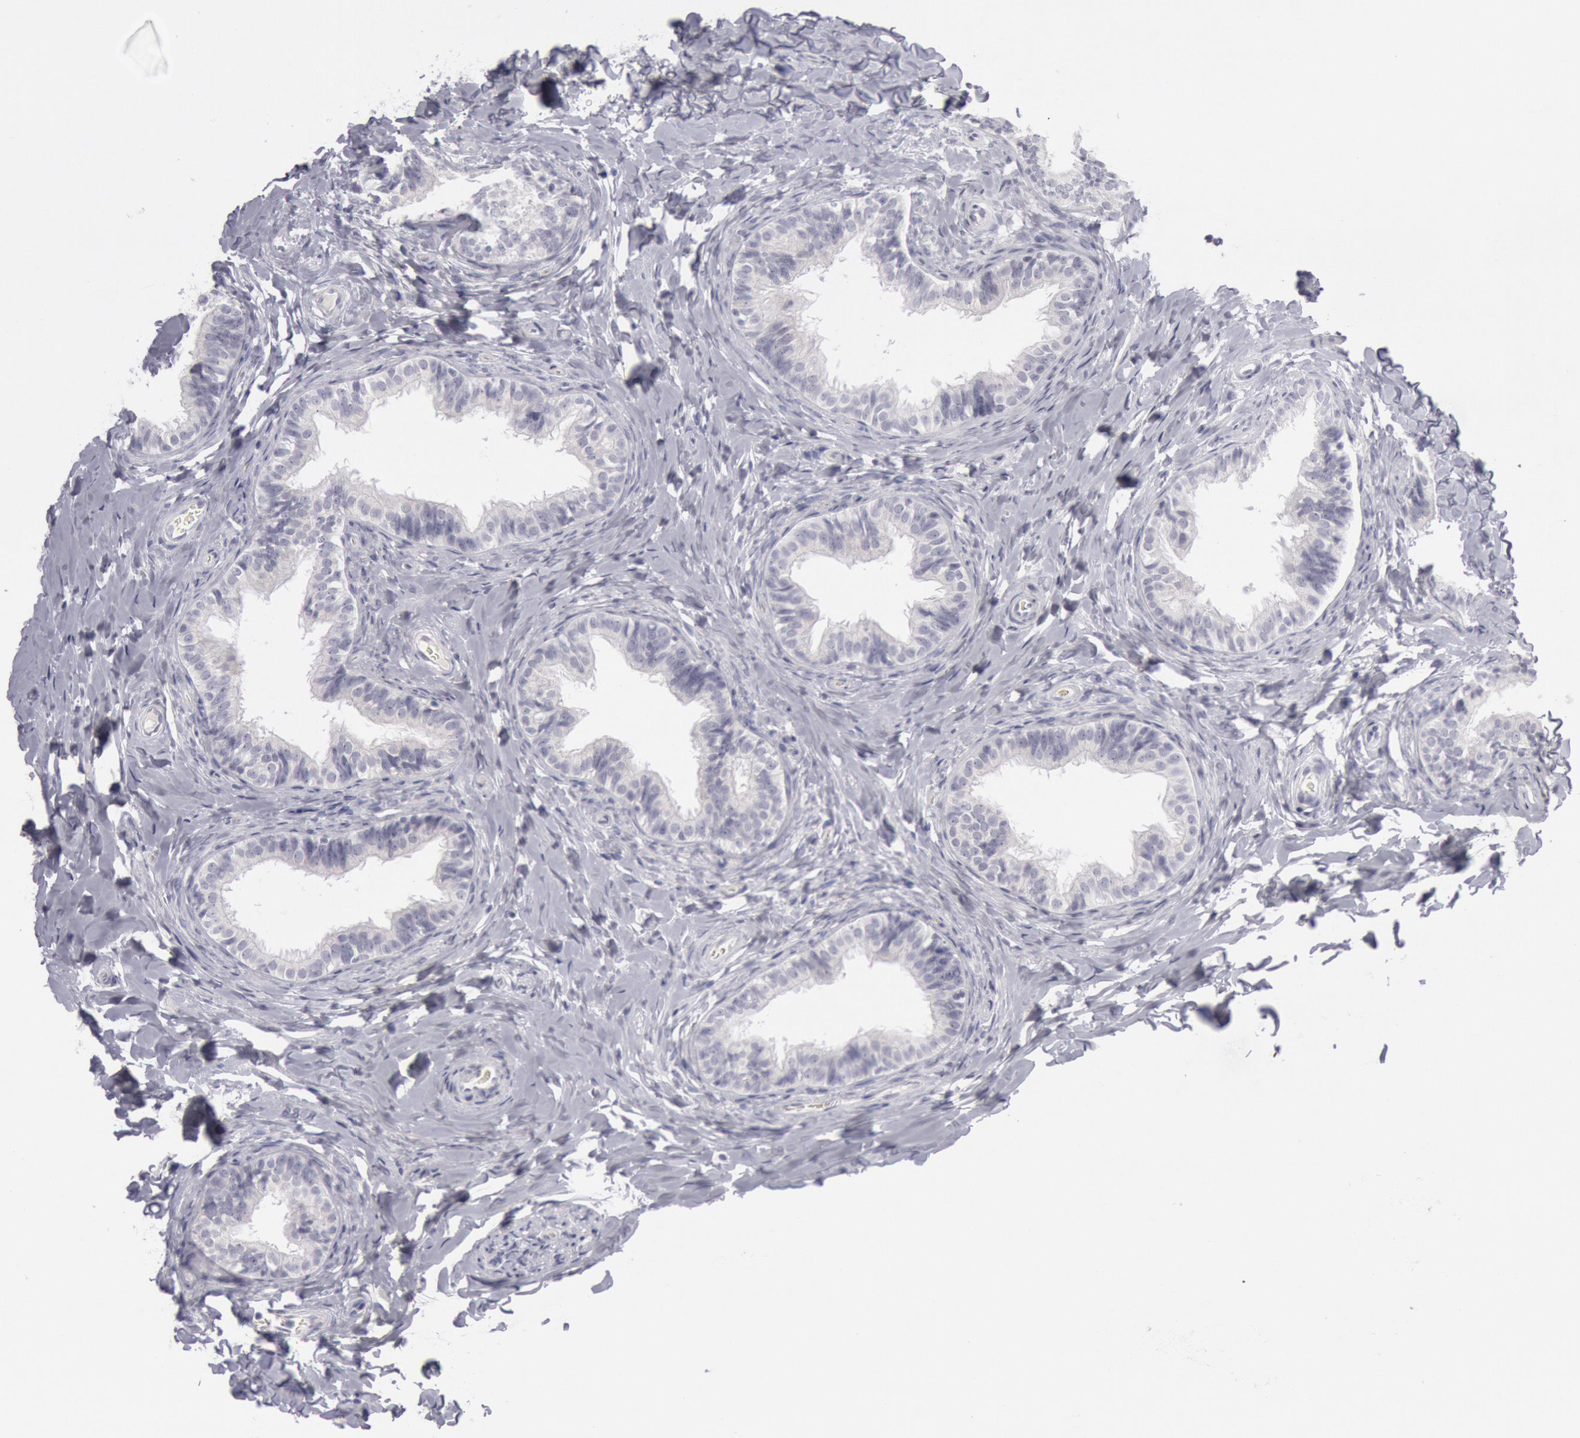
{"staining": {"intensity": "negative", "quantity": "none", "location": "none"}, "tissue": "epididymis", "cell_type": "Glandular cells", "image_type": "normal", "snomed": [{"axis": "morphology", "description": "Normal tissue, NOS"}, {"axis": "topography", "description": "Epididymis"}], "caption": "DAB immunohistochemical staining of unremarkable epididymis shows no significant staining in glandular cells. (Brightfield microscopy of DAB (3,3'-diaminobenzidine) immunohistochemistry (IHC) at high magnification).", "gene": "KRT16", "patient": {"sex": "male", "age": 26}}